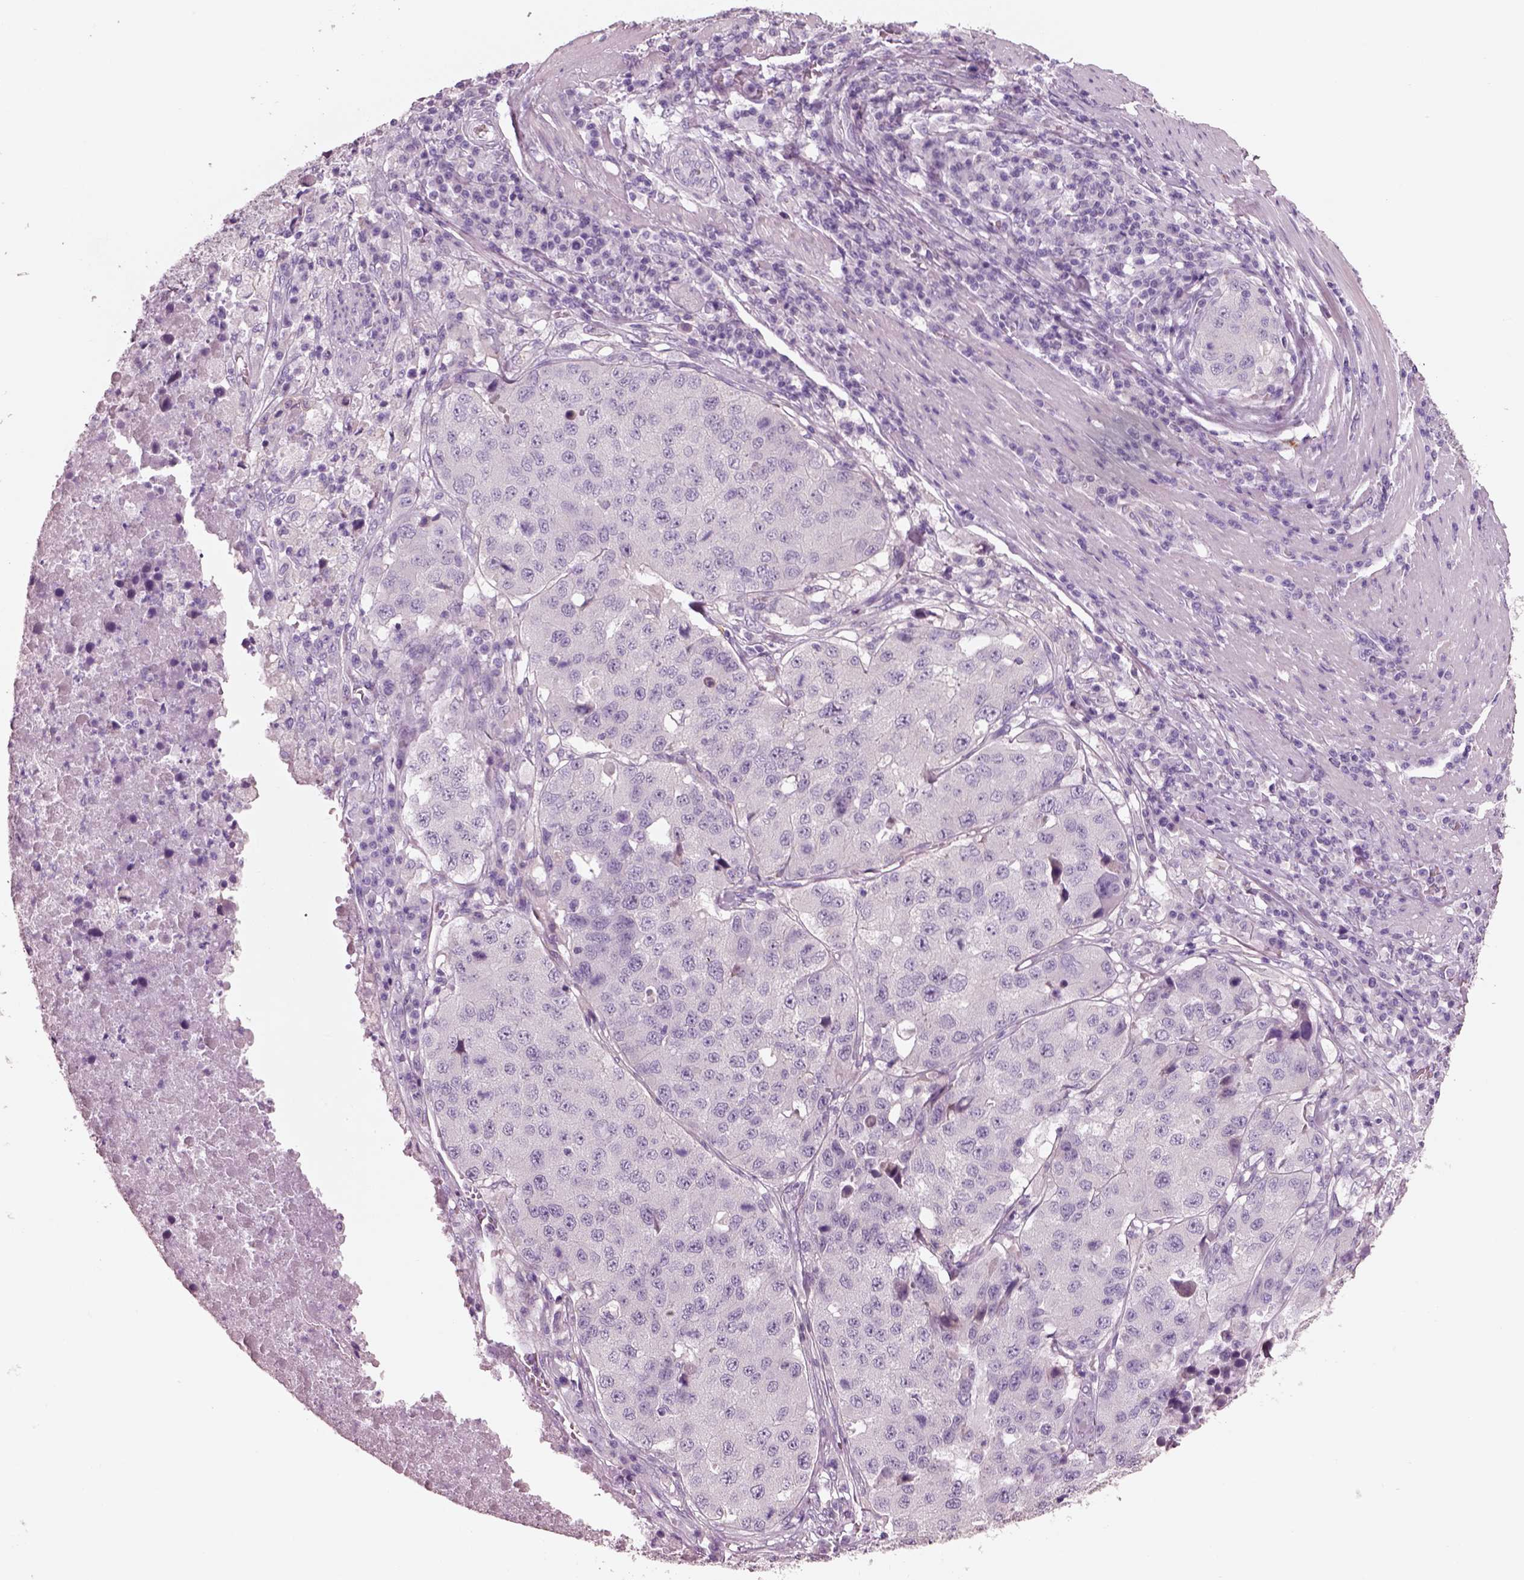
{"staining": {"intensity": "negative", "quantity": "none", "location": "none"}, "tissue": "stomach cancer", "cell_type": "Tumor cells", "image_type": "cancer", "snomed": [{"axis": "morphology", "description": "Adenocarcinoma, NOS"}, {"axis": "topography", "description": "Stomach"}], "caption": "IHC image of human stomach adenocarcinoma stained for a protein (brown), which demonstrates no expression in tumor cells.", "gene": "PNOC", "patient": {"sex": "male", "age": 71}}